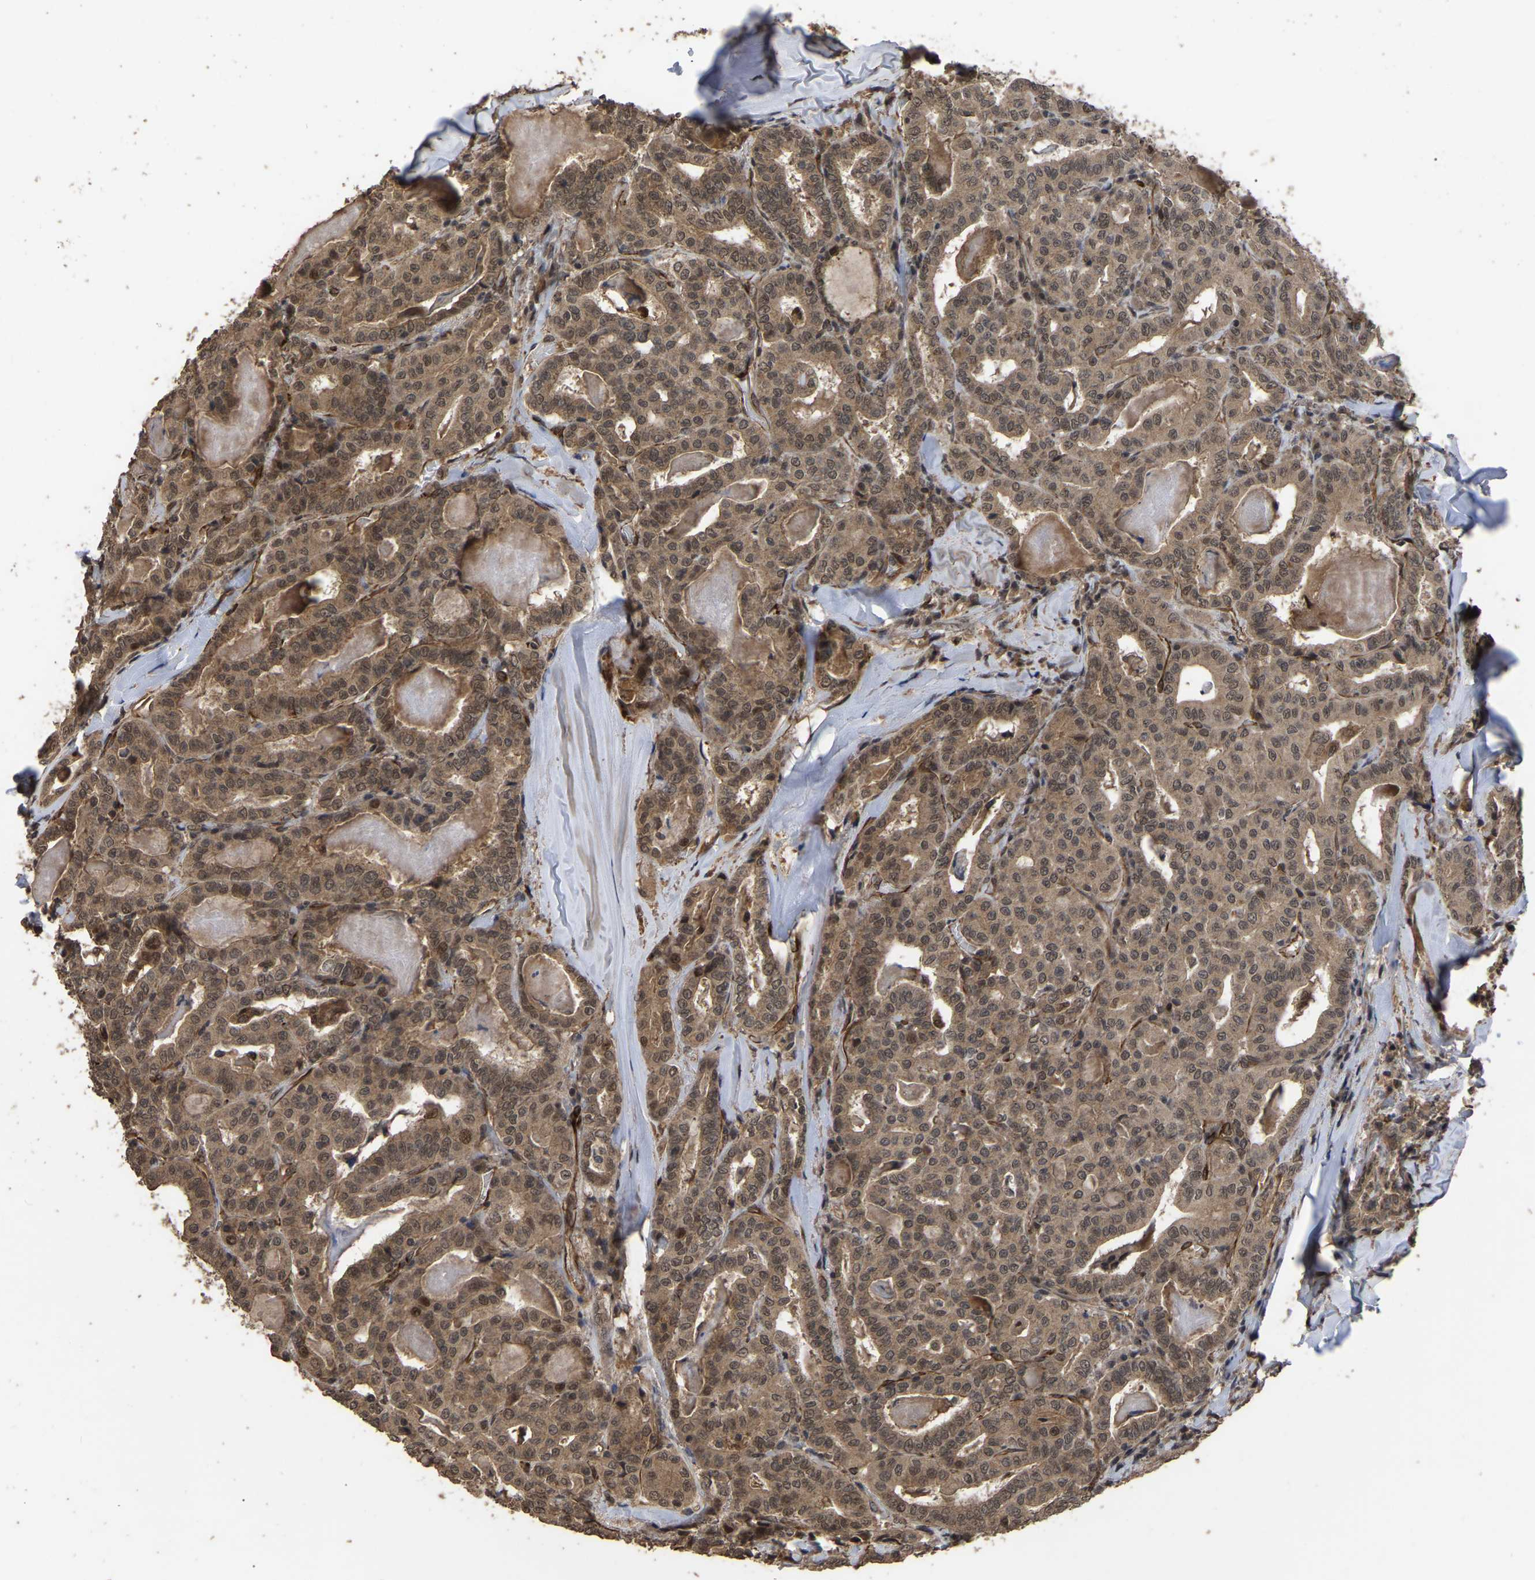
{"staining": {"intensity": "moderate", "quantity": ">75%", "location": "cytoplasmic/membranous,nuclear"}, "tissue": "thyroid cancer", "cell_type": "Tumor cells", "image_type": "cancer", "snomed": [{"axis": "morphology", "description": "Papillary adenocarcinoma, NOS"}, {"axis": "topography", "description": "Thyroid gland"}], "caption": "Immunohistochemistry photomicrograph of neoplastic tissue: thyroid cancer (papillary adenocarcinoma) stained using IHC exhibits medium levels of moderate protein expression localized specifically in the cytoplasmic/membranous and nuclear of tumor cells, appearing as a cytoplasmic/membranous and nuclear brown color.", "gene": "FAM161B", "patient": {"sex": "female", "age": 42}}